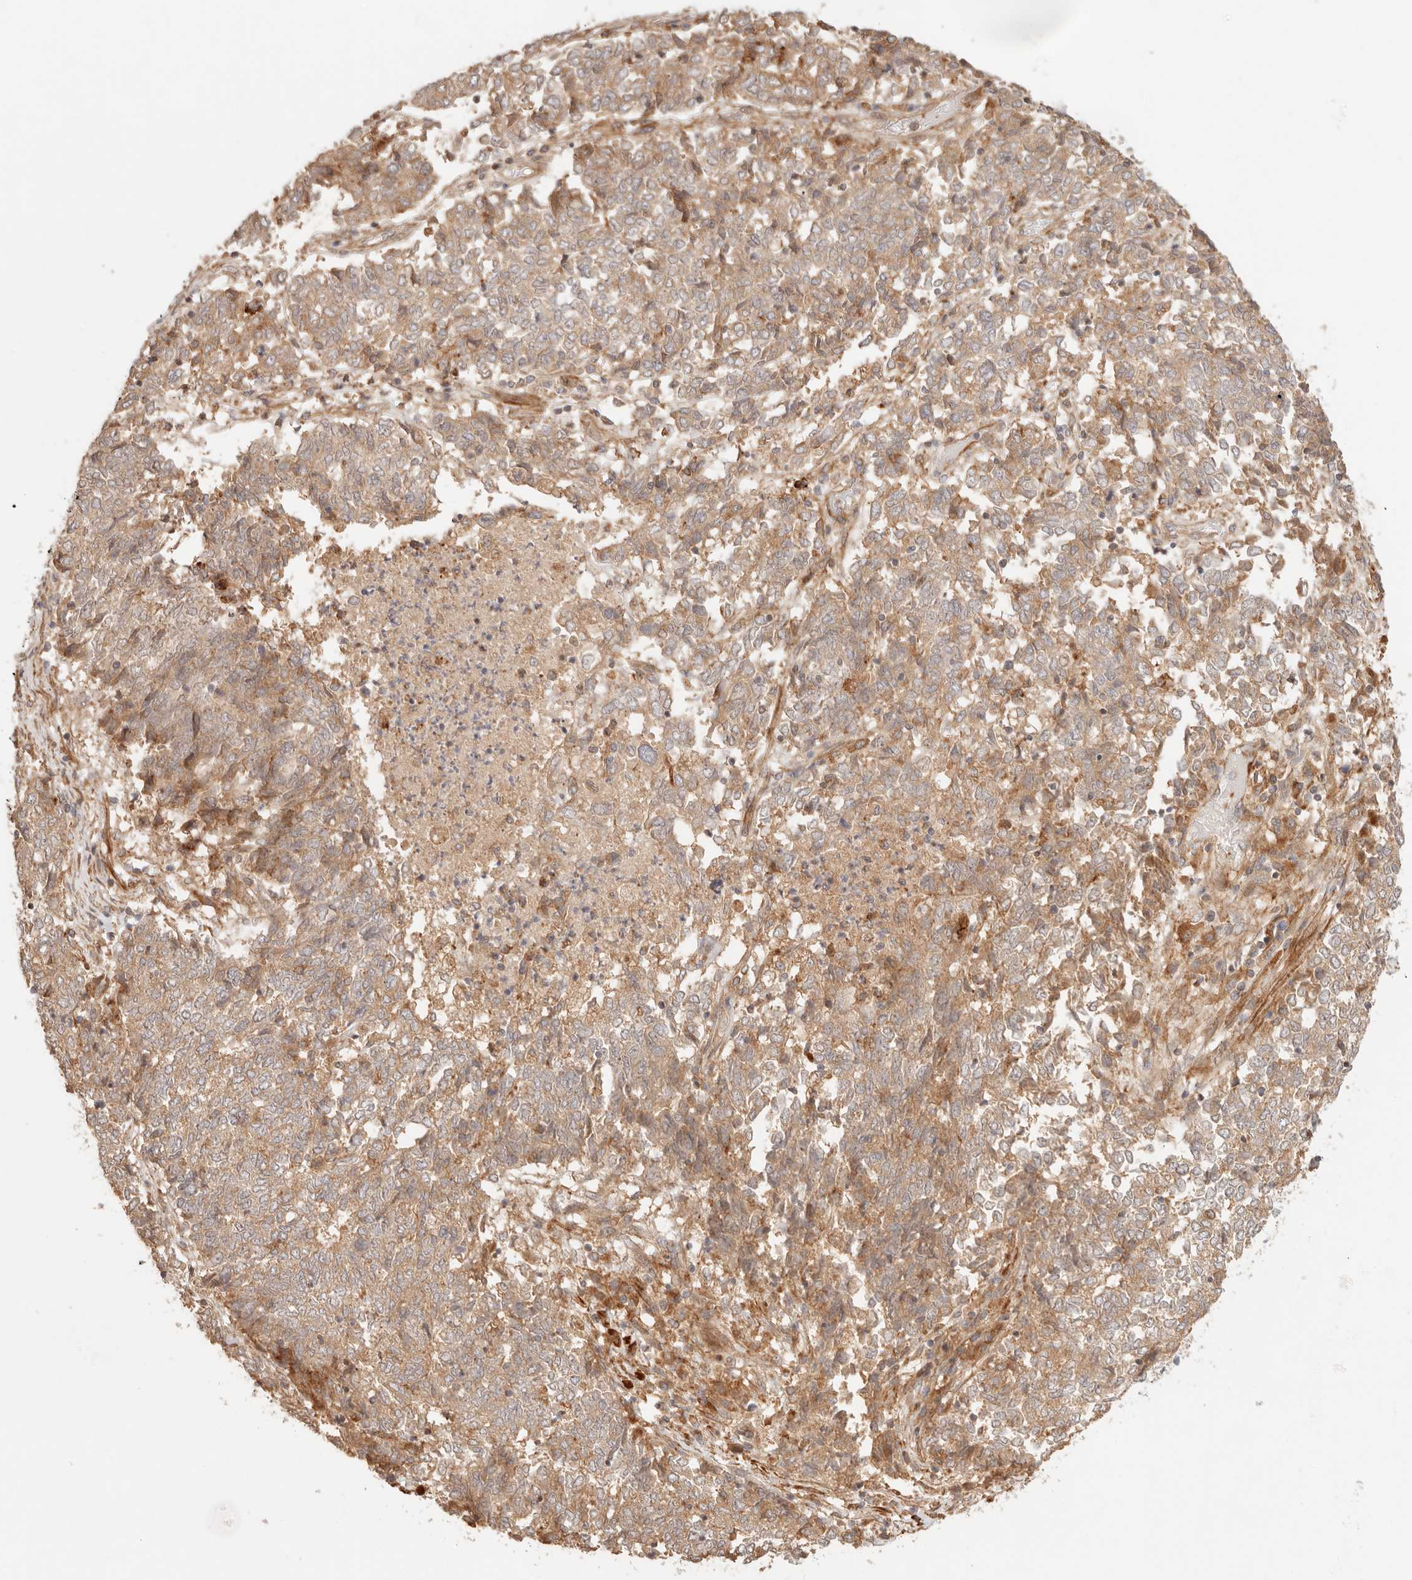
{"staining": {"intensity": "moderate", "quantity": ">75%", "location": "cytoplasmic/membranous"}, "tissue": "endometrial cancer", "cell_type": "Tumor cells", "image_type": "cancer", "snomed": [{"axis": "morphology", "description": "Adenocarcinoma, NOS"}, {"axis": "topography", "description": "Endometrium"}], "caption": "Human endometrial cancer stained with a protein marker shows moderate staining in tumor cells.", "gene": "IL1R2", "patient": {"sex": "female", "age": 80}}